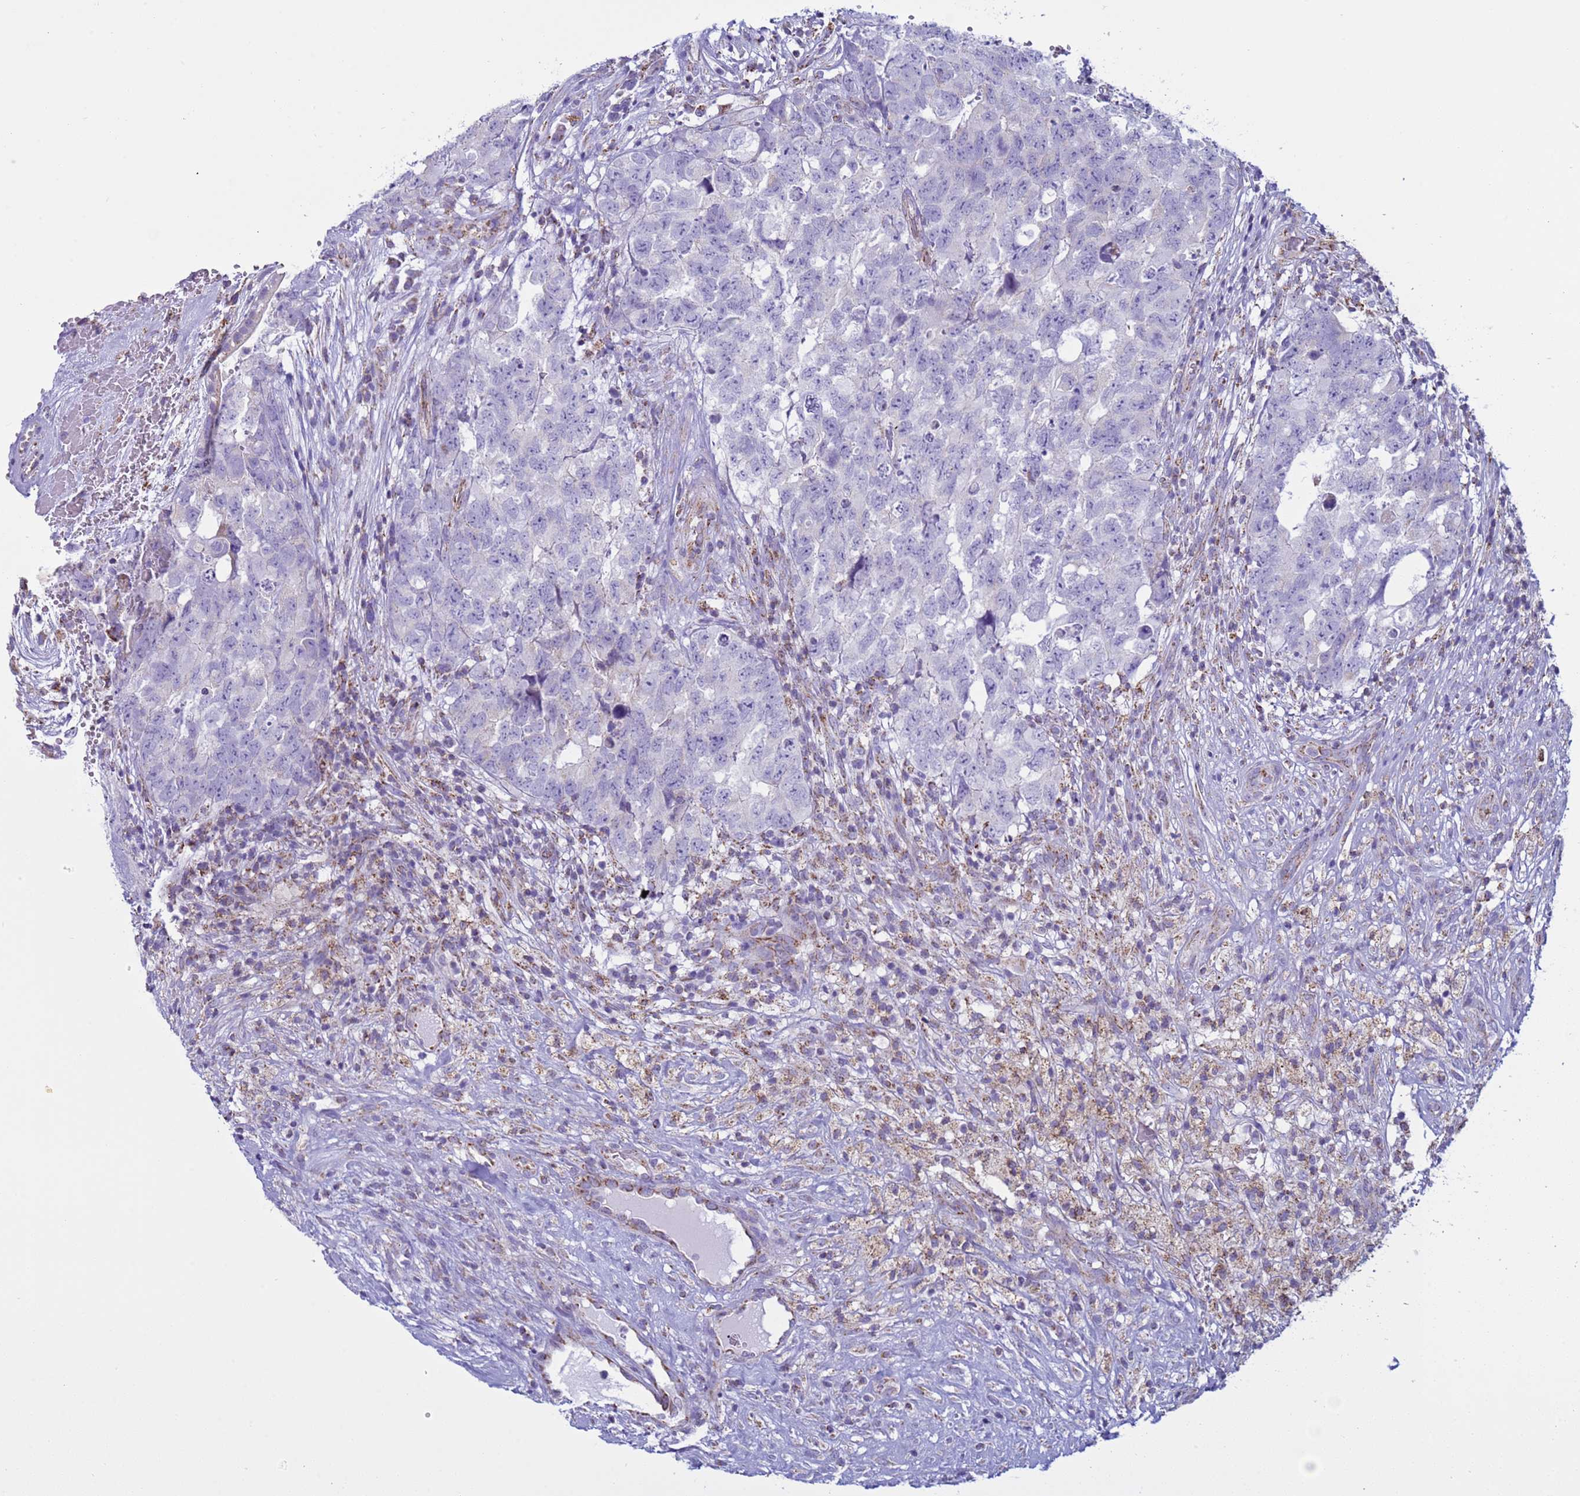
{"staining": {"intensity": "negative", "quantity": "none", "location": "none"}, "tissue": "testis cancer", "cell_type": "Tumor cells", "image_type": "cancer", "snomed": [{"axis": "morphology", "description": "Seminoma, NOS"}, {"axis": "morphology", "description": "Carcinoma, Embryonal, NOS"}, {"axis": "topography", "description": "Testis"}], "caption": "The image demonstrates no staining of tumor cells in embryonal carcinoma (testis). The staining was performed using DAB to visualize the protein expression in brown, while the nuclei were stained in blue with hematoxylin (Magnification: 20x).", "gene": "NCALD", "patient": {"sex": "male", "age": 29}}